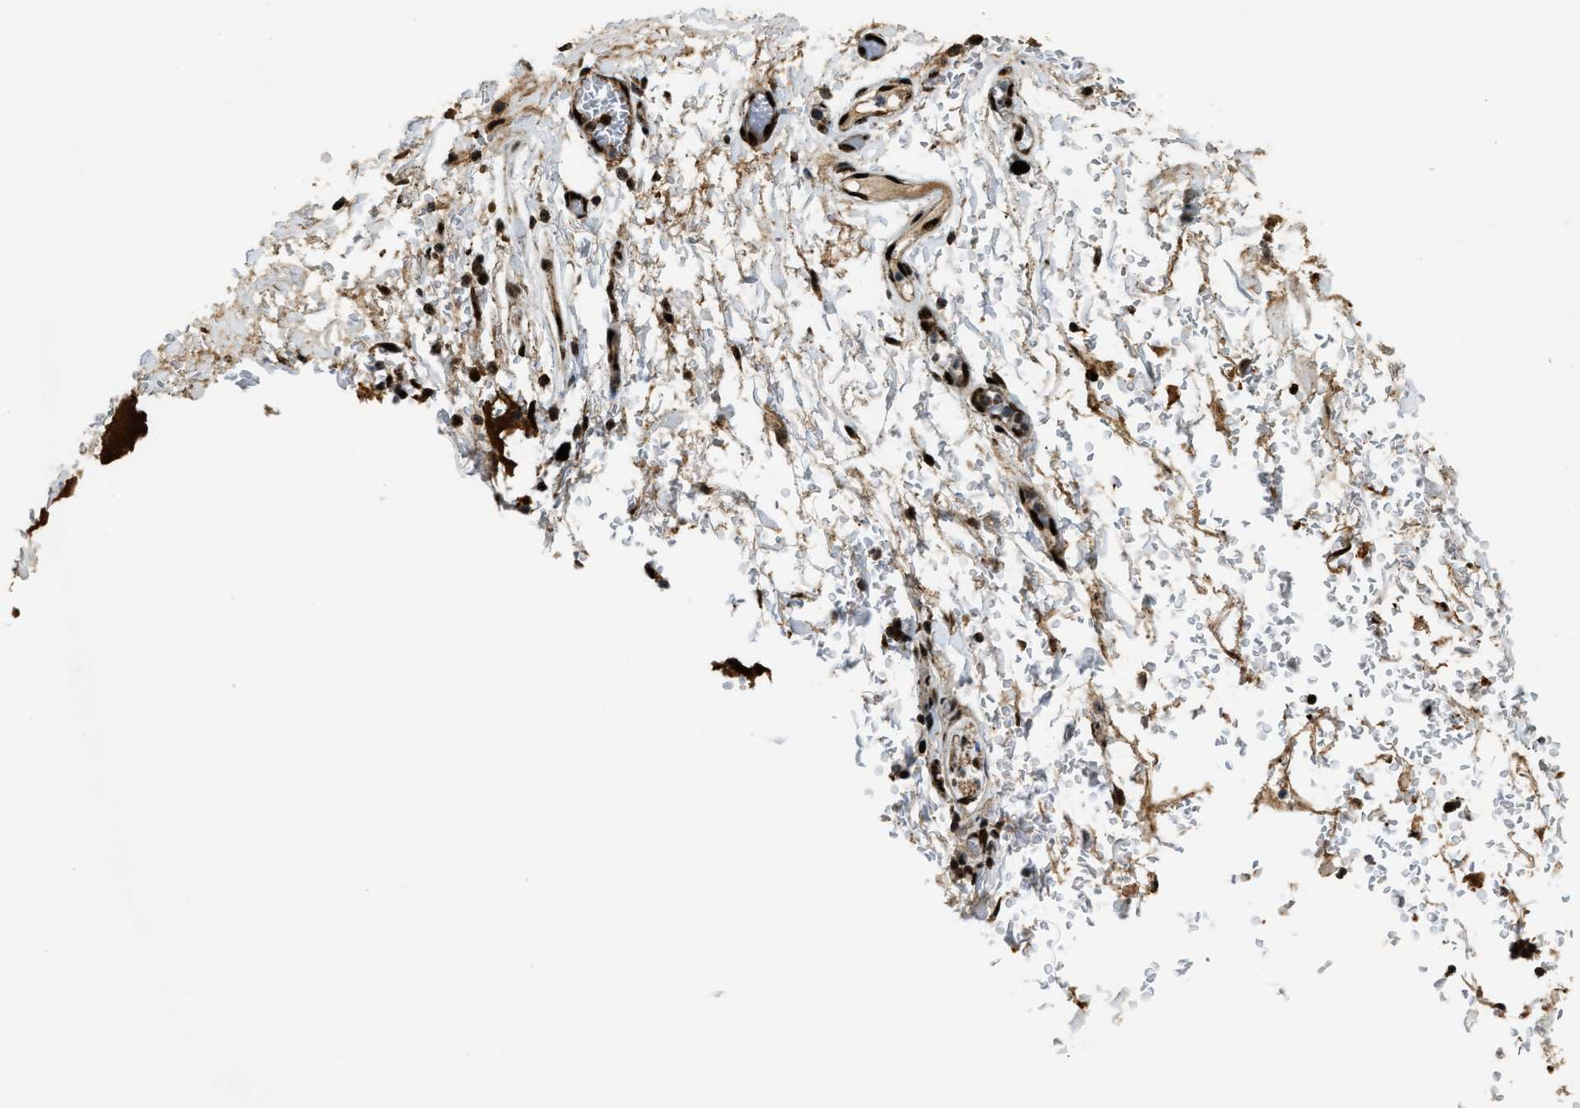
{"staining": {"intensity": "strong", "quantity": ">75%", "location": "cytoplasmic/membranous,nuclear"}, "tissue": "bronchus", "cell_type": "Respiratory epithelial cells", "image_type": "normal", "snomed": [{"axis": "morphology", "description": "Normal tissue, NOS"}, {"axis": "topography", "description": "Cartilage tissue"}], "caption": "Immunohistochemistry (IHC) (DAB) staining of normal human bronchus demonstrates strong cytoplasmic/membranous,nuclear protein positivity in about >75% of respiratory epithelial cells. The staining is performed using DAB (3,3'-diaminobenzidine) brown chromogen to label protein expression. The nuclei are counter-stained blue using hematoxylin.", "gene": "ZNF687", "patient": {"sex": "female", "age": 63}}